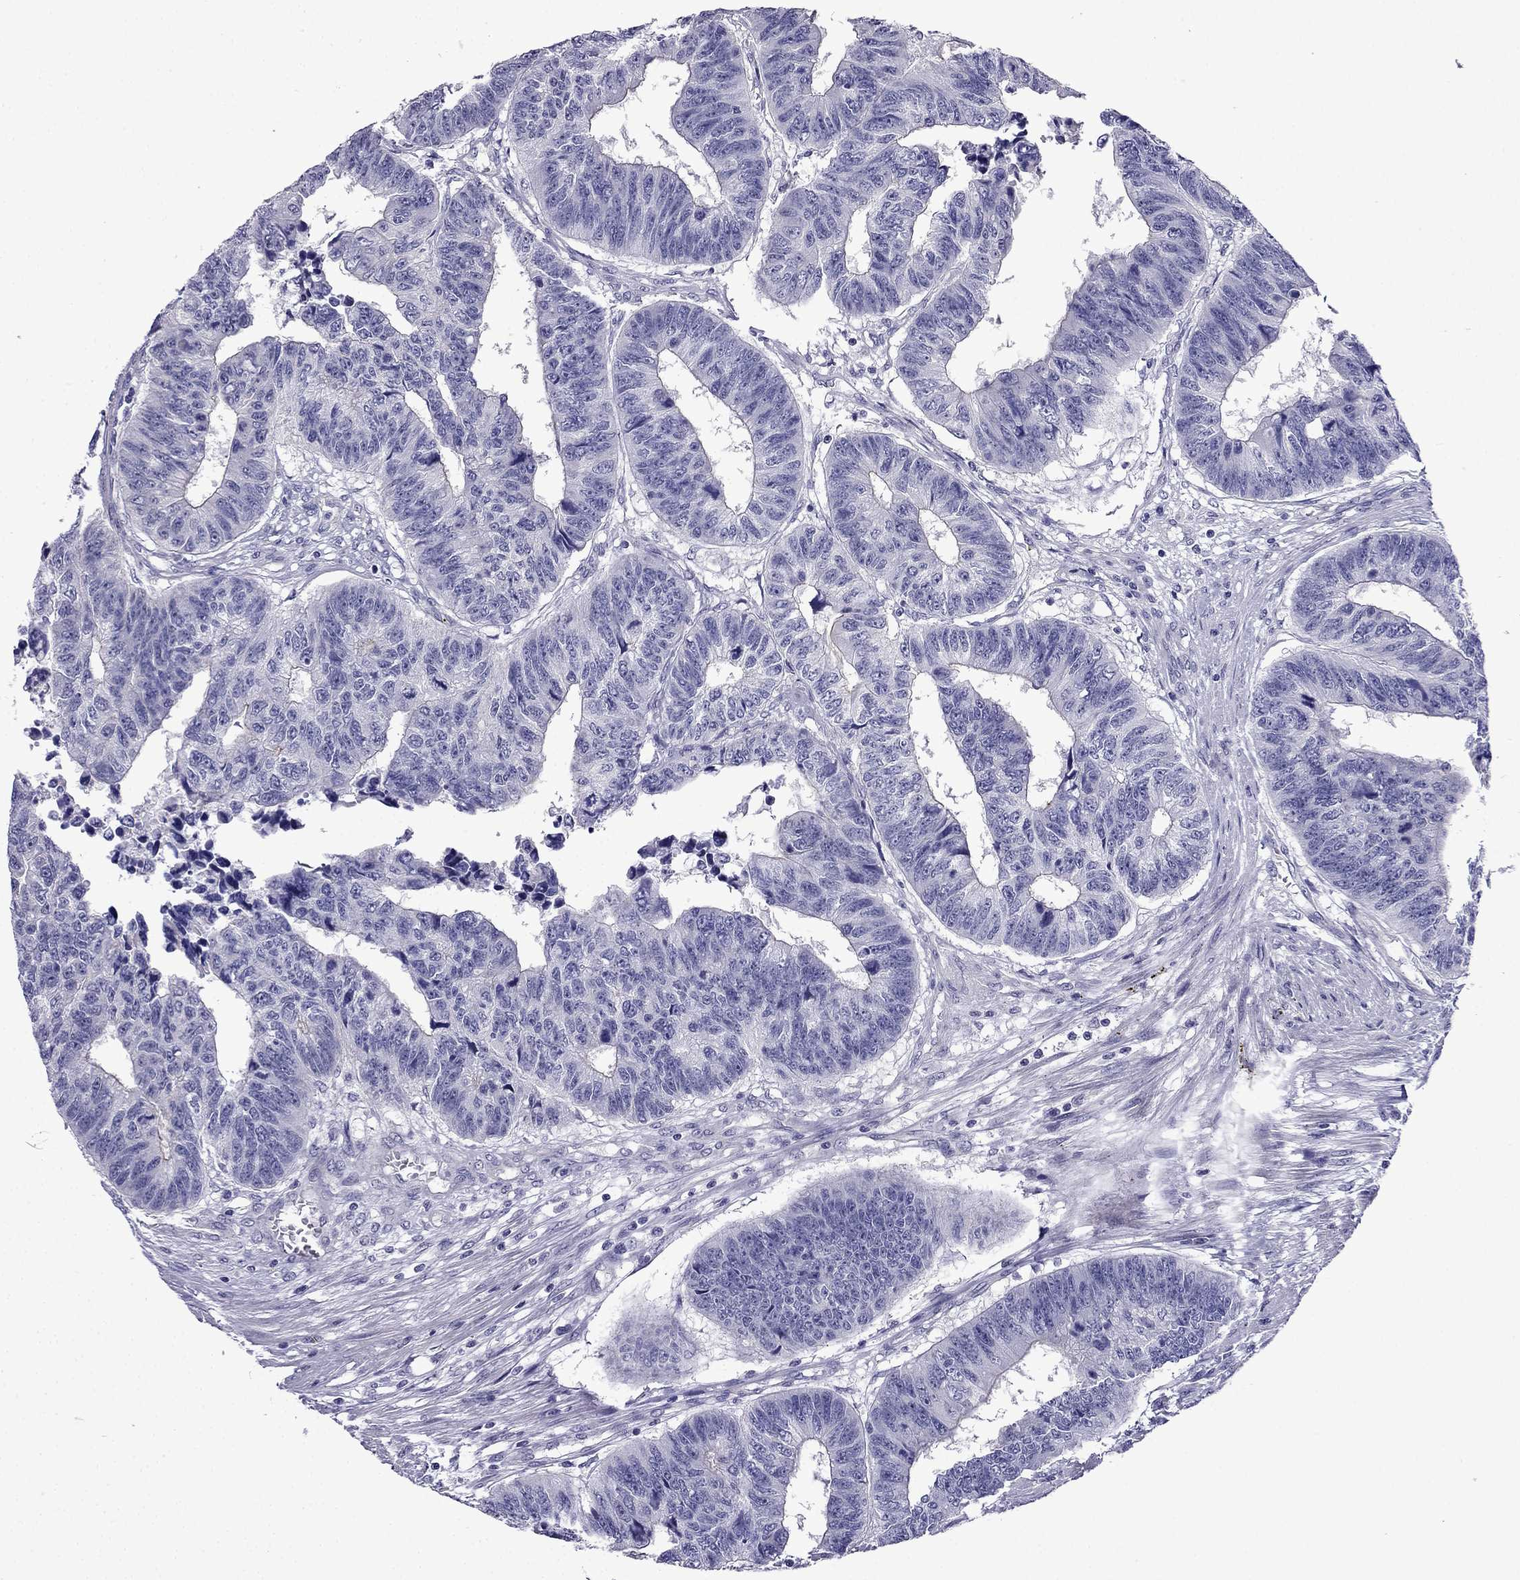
{"staining": {"intensity": "negative", "quantity": "none", "location": "none"}, "tissue": "colorectal cancer", "cell_type": "Tumor cells", "image_type": "cancer", "snomed": [{"axis": "morphology", "description": "Adenocarcinoma, NOS"}, {"axis": "topography", "description": "Rectum"}], "caption": "A high-resolution photomicrograph shows IHC staining of adenocarcinoma (colorectal), which demonstrates no significant staining in tumor cells.", "gene": "POM121L12", "patient": {"sex": "female", "age": 85}}